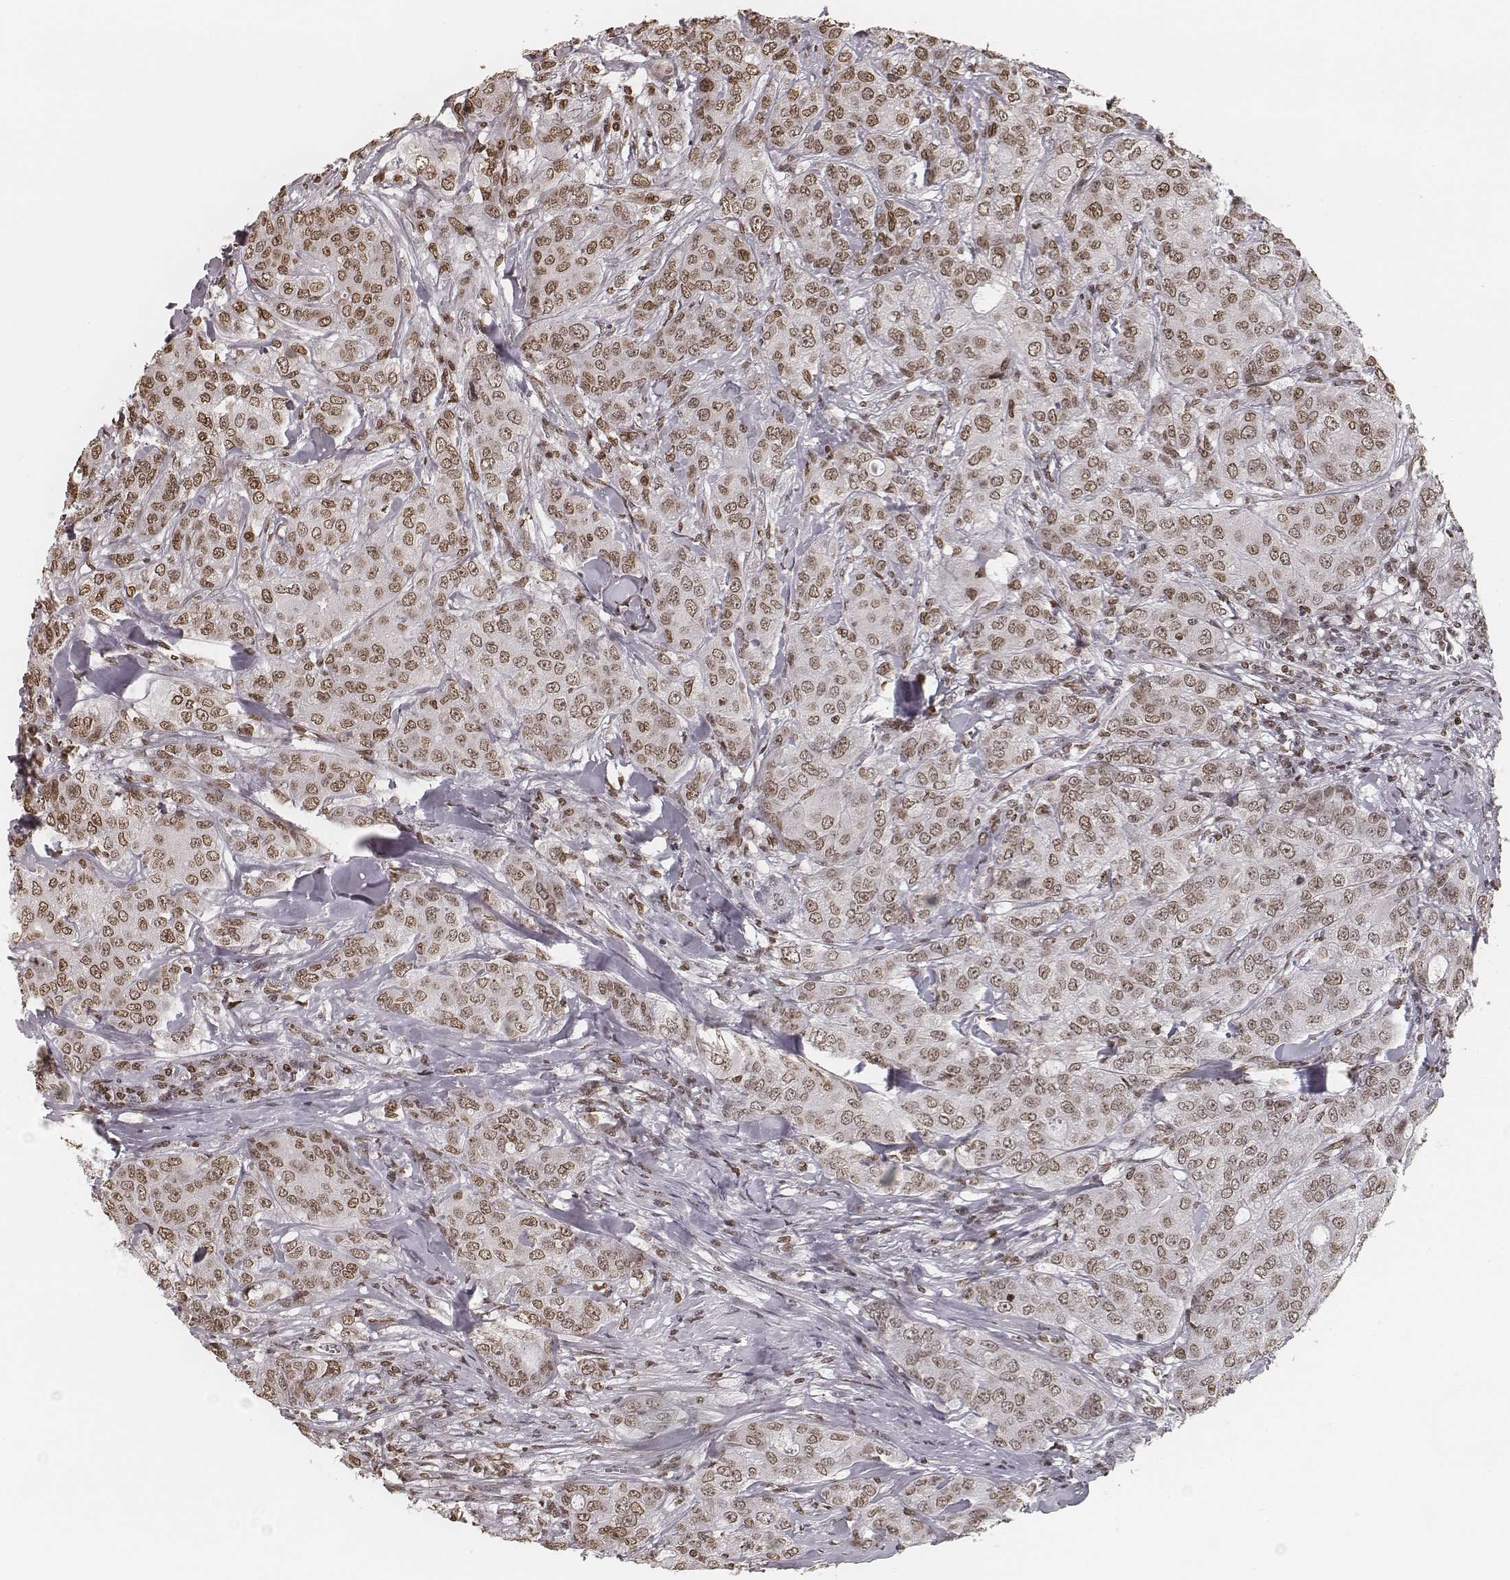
{"staining": {"intensity": "moderate", "quantity": ">75%", "location": "nuclear"}, "tissue": "breast cancer", "cell_type": "Tumor cells", "image_type": "cancer", "snomed": [{"axis": "morphology", "description": "Duct carcinoma"}, {"axis": "topography", "description": "Breast"}], "caption": "This micrograph displays breast intraductal carcinoma stained with immunohistochemistry to label a protein in brown. The nuclear of tumor cells show moderate positivity for the protein. Nuclei are counter-stained blue.", "gene": "HMGA2", "patient": {"sex": "female", "age": 43}}